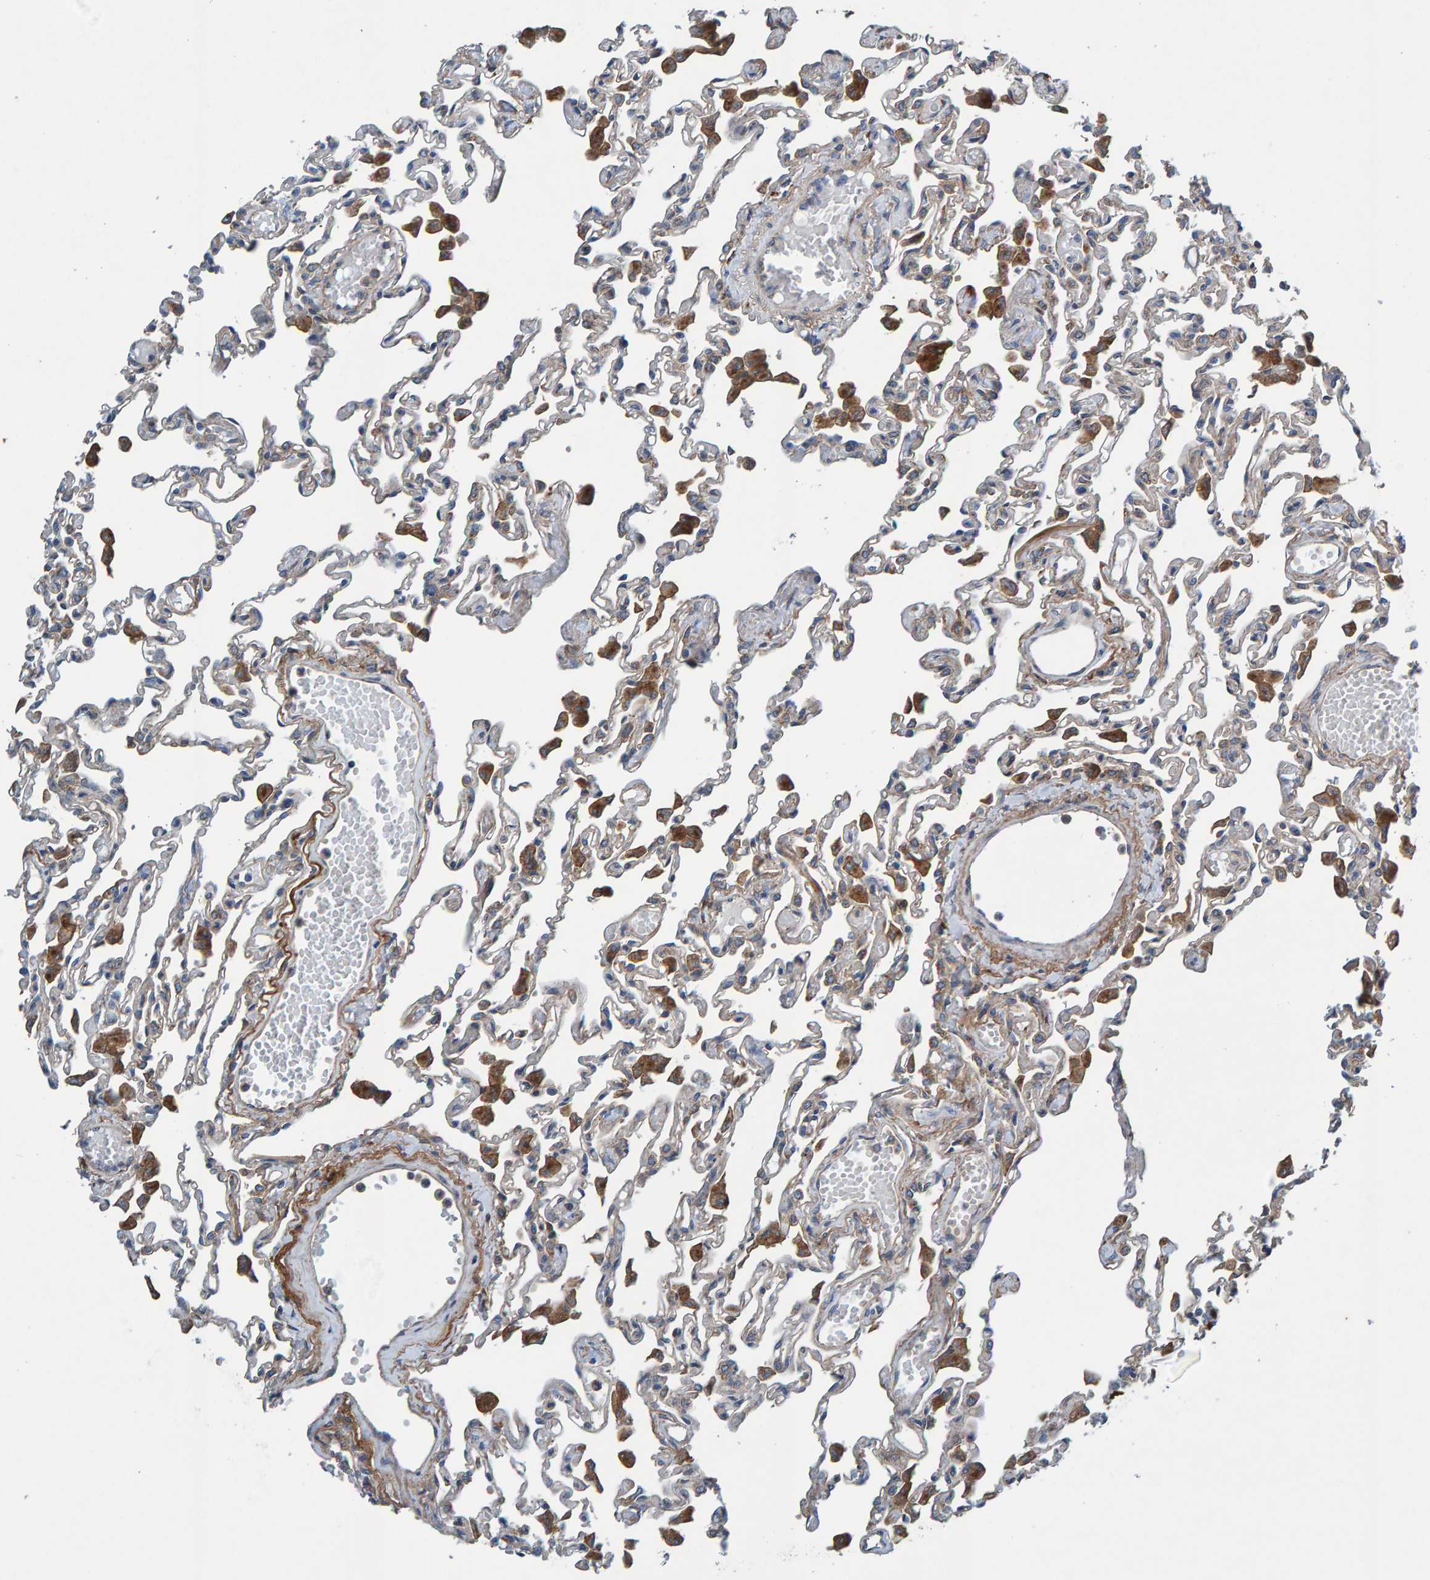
{"staining": {"intensity": "weak", "quantity": "<25%", "location": "cytoplasmic/membranous"}, "tissue": "lung", "cell_type": "Alveolar cells", "image_type": "normal", "snomed": [{"axis": "morphology", "description": "Normal tissue, NOS"}, {"axis": "topography", "description": "Bronchus"}, {"axis": "topography", "description": "Lung"}], "caption": "IHC of normal human lung shows no positivity in alveolar cells.", "gene": "MKLN1", "patient": {"sex": "female", "age": 49}}